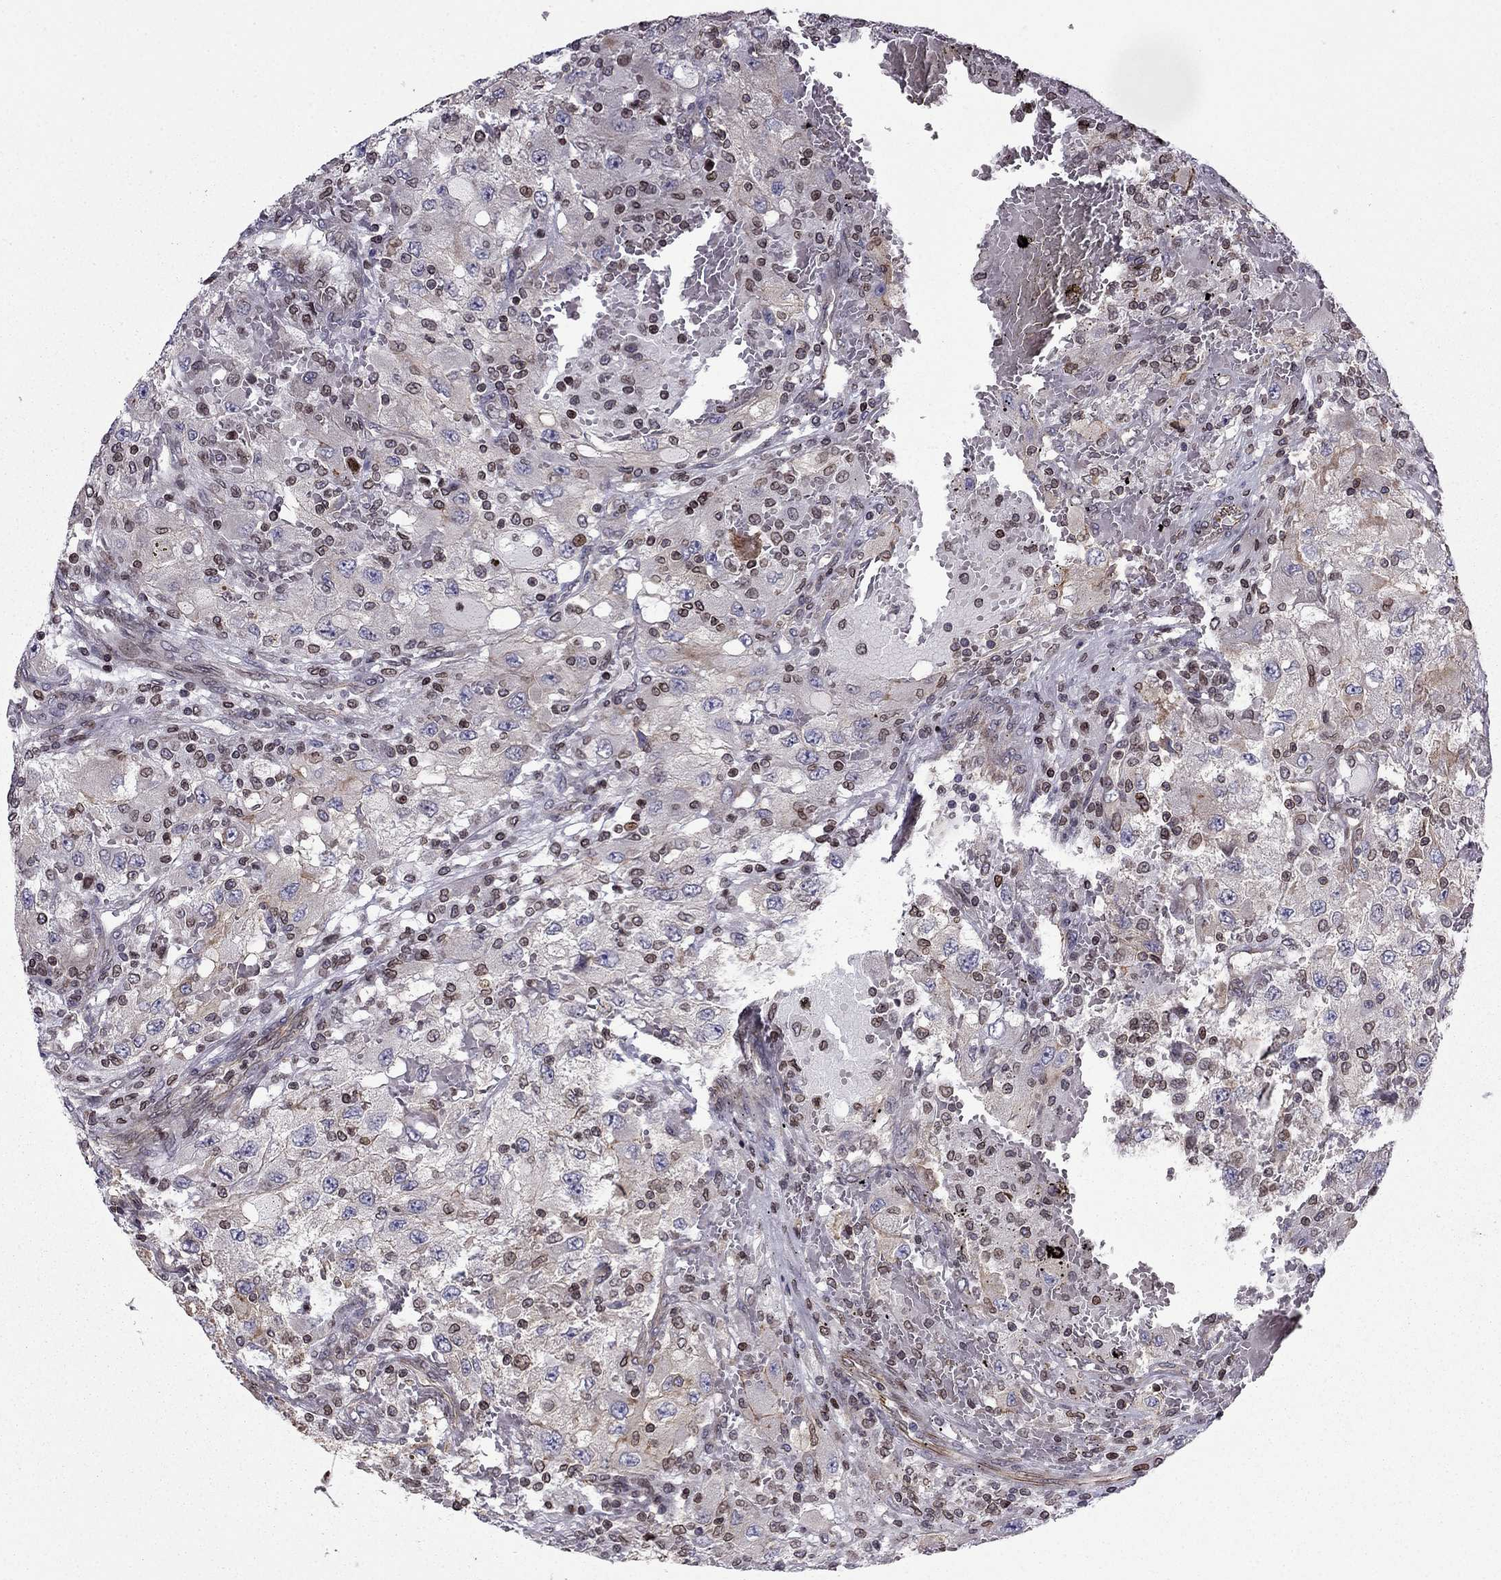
{"staining": {"intensity": "negative", "quantity": "none", "location": "none"}, "tissue": "renal cancer", "cell_type": "Tumor cells", "image_type": "cancer", "snomed": [{"axis": "morphology", "description": "Adenocarcinoma, NOS"}, {"axis": "topography", "description": "Kidney"}], "caption": "High power microscopy photomicrograph of an immunohistochemistry (IHC) micrograph of renal cancer, revealing no significant staining in tumor cells.", "gene": "CDC42BPA", "patient": {"sex": "female", "age": 67}}